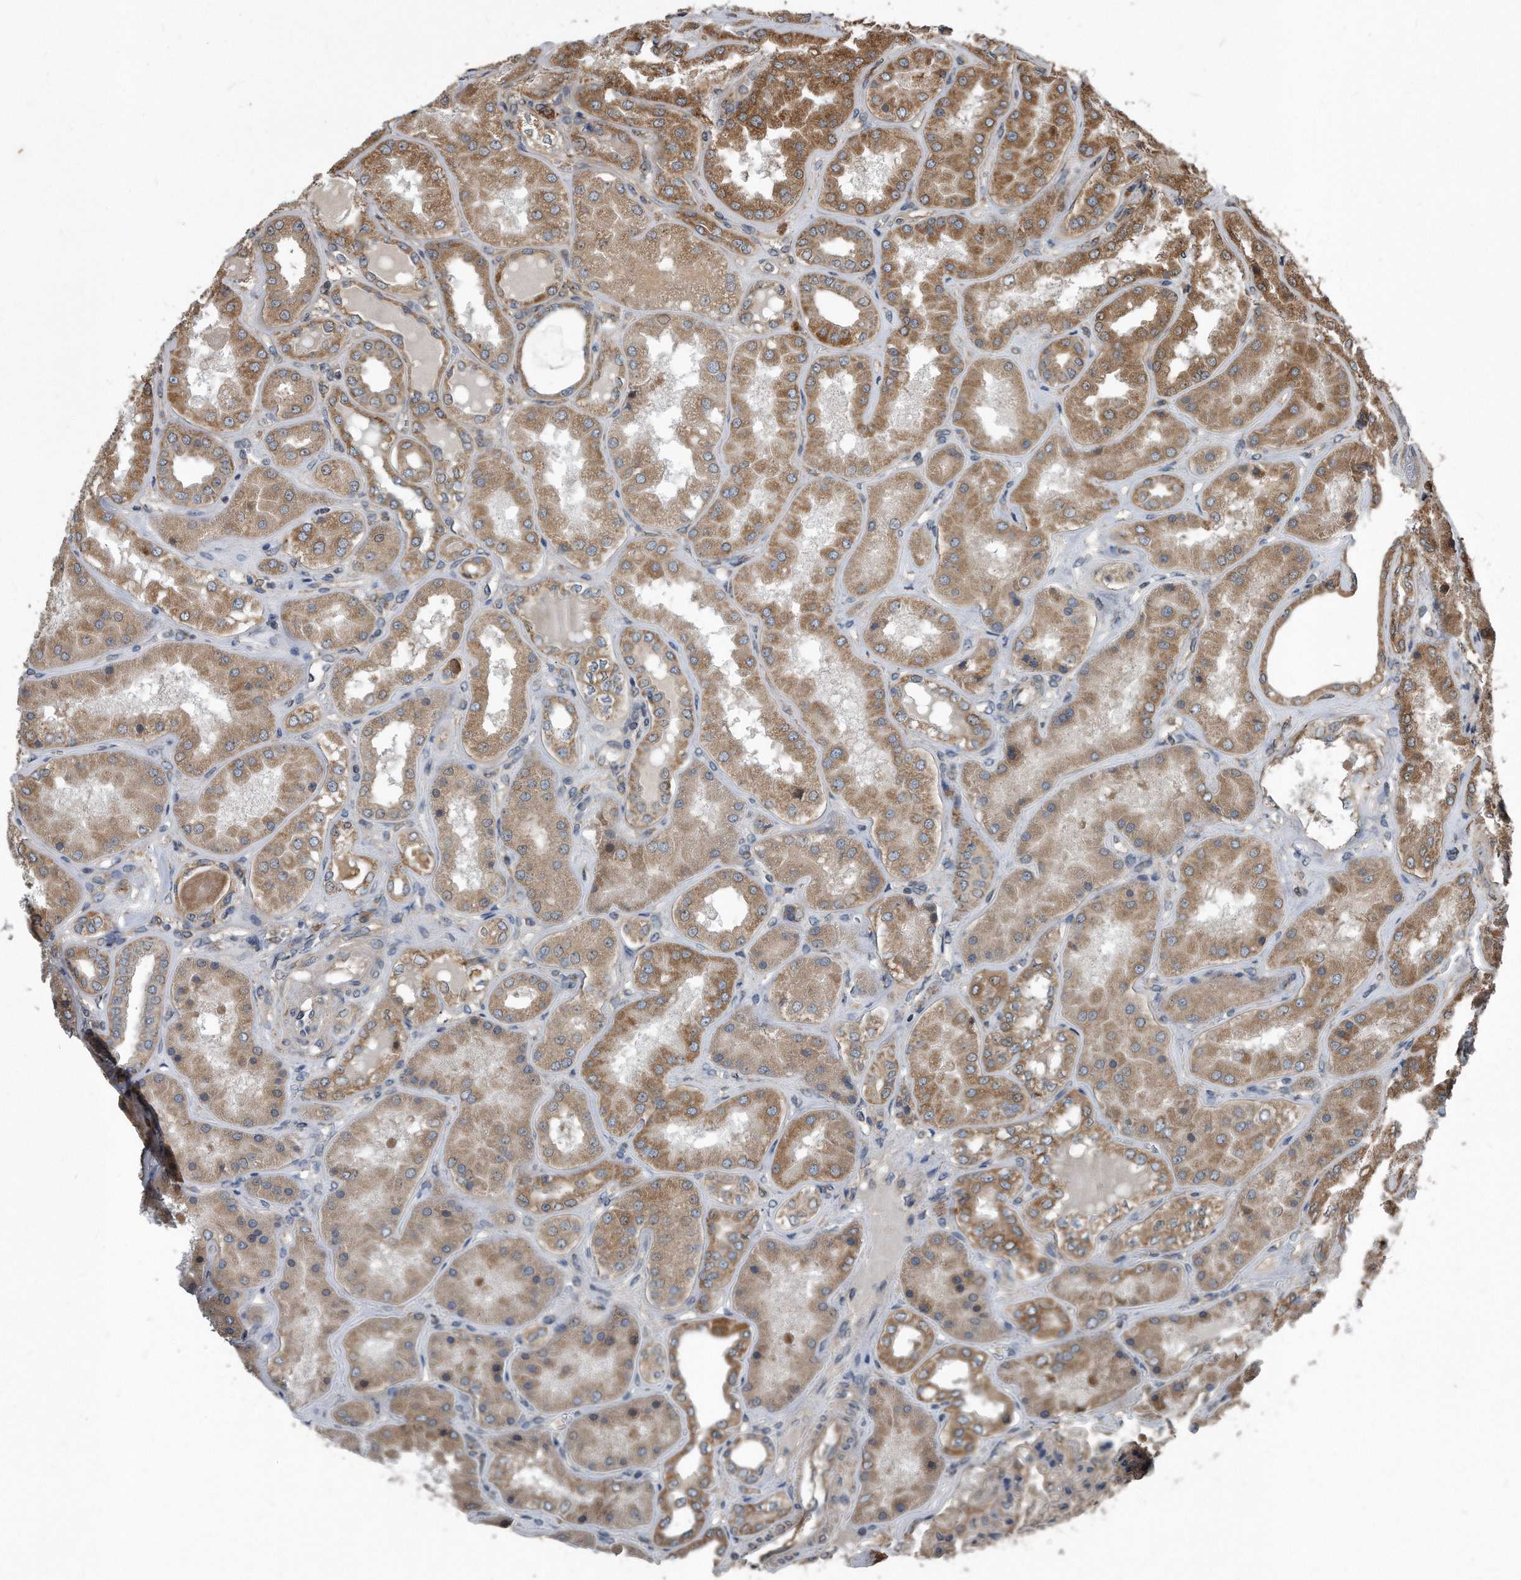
{"staining": {"intensity": "moderate", "quantity": "25%-75%", "location": "cytoplasmic/membranous"}, "tissue": "kidney", "cell_type": "Cells in glomeruli", "image_type": "normal", "snomed": [{"axis": "morphology", "description": "Normal tissue, NOS"}, {"axis": "topography", "description": "Kidney"}], "caption": "Protein staining by immunohistochemistry displays moderate cytoplasmic/membranous expression in approximately 25%-75% of cells in glomeruli in normal kidney. Immunohistochemistry stains the protein in brown and the nuclei are stained blue.", "gene": "FAM136A", "patient": {"sex": "female", "age": 56}}